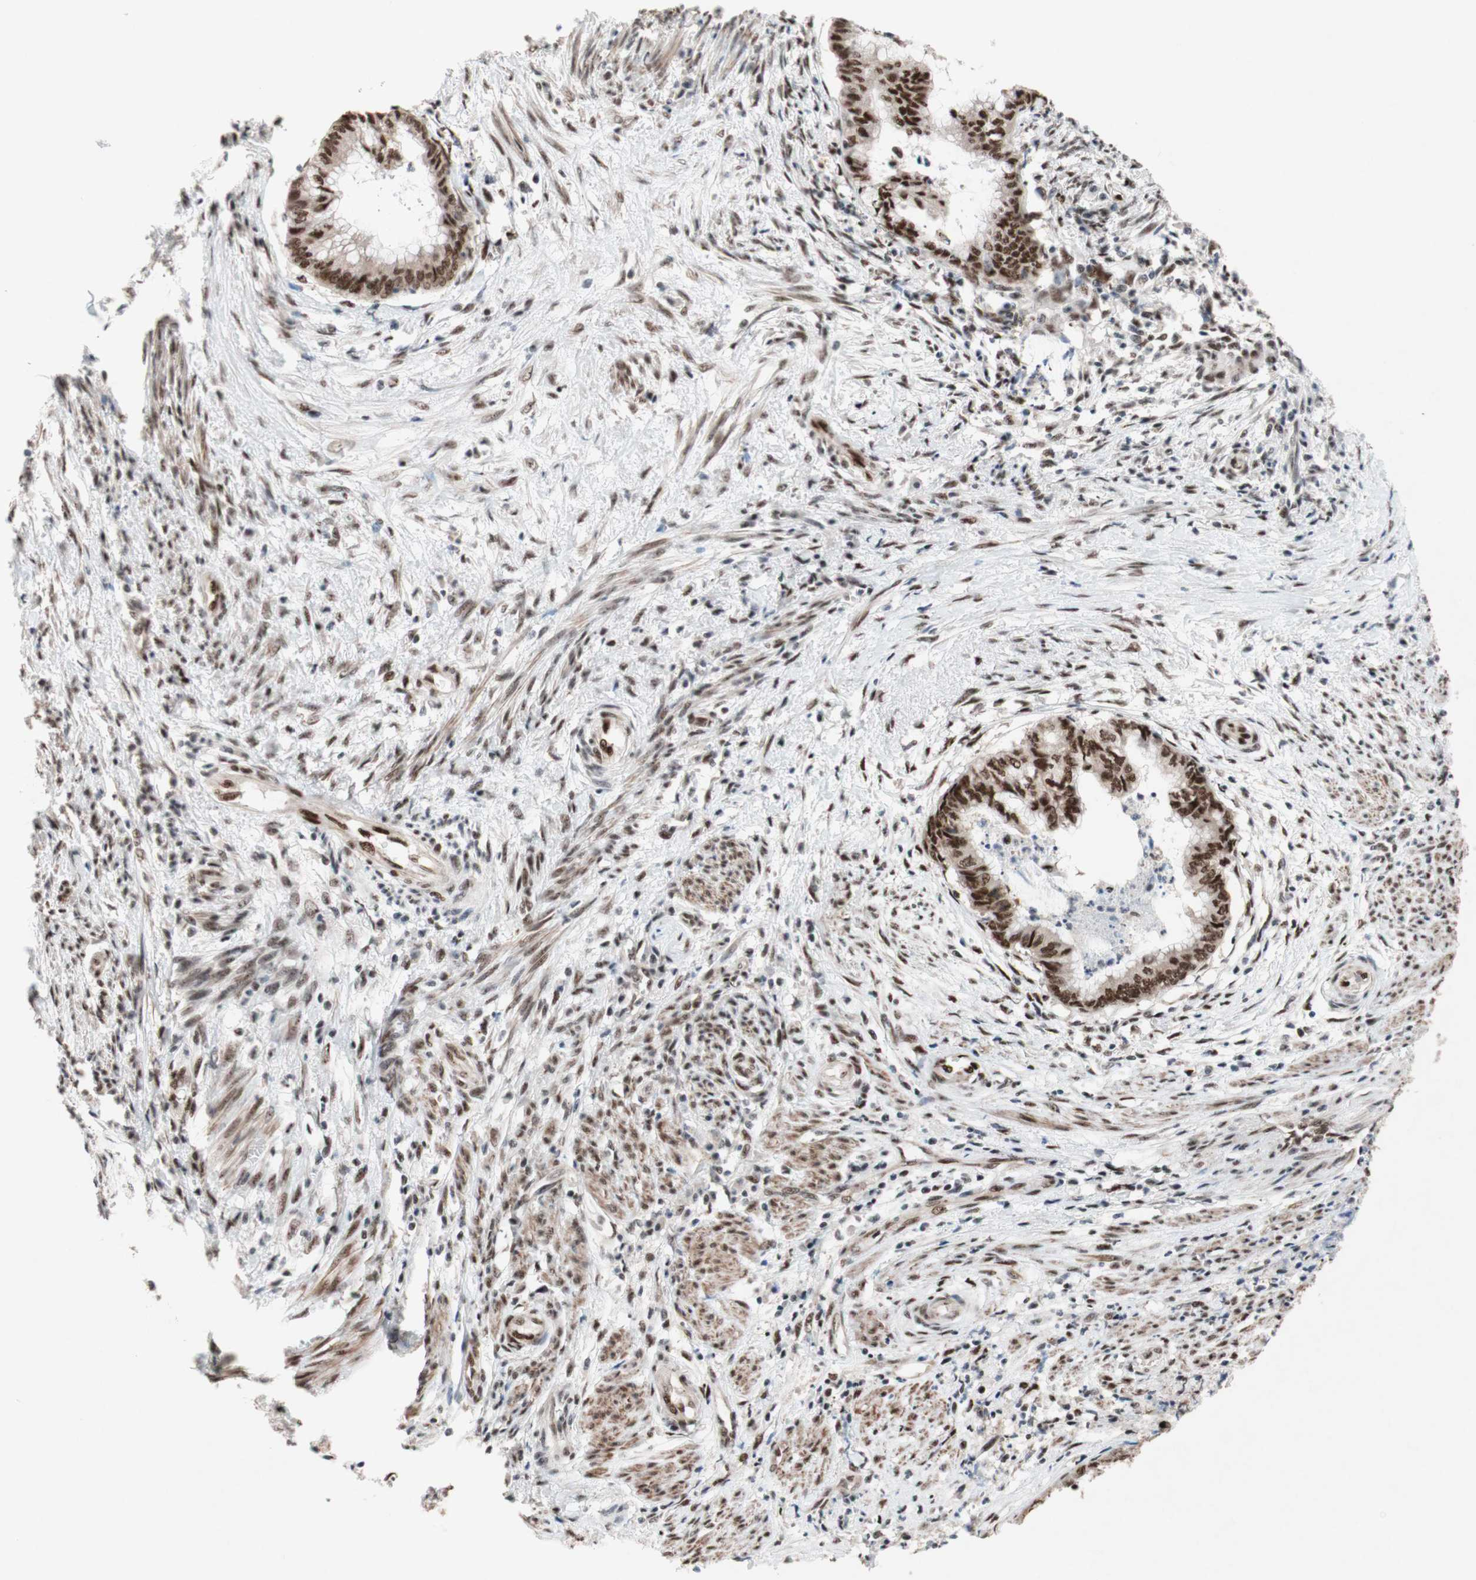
{"staining": {"intensity": "strong", "quantity": ">75%", "location": "nuclear"}, "tissue": "endometrial cancer", "cell_type": "Tumor cells", "image_type": "cancer", "snomed": [{"axis": "morphology", "description": "Necrosis, NOS"}, {"axis": "morphology", "description": "Adenocarcinoma, NOS"}, {"axis": "topography", "description": "Endometrium"}], "caption": "Immunohistochemical staining of endometrial cancer exhibits high levels of strong nuclear protein expression in about >75% of tumor cells.", "gene": "TLE1", "patient": {"sex": "female", "age": 79}}